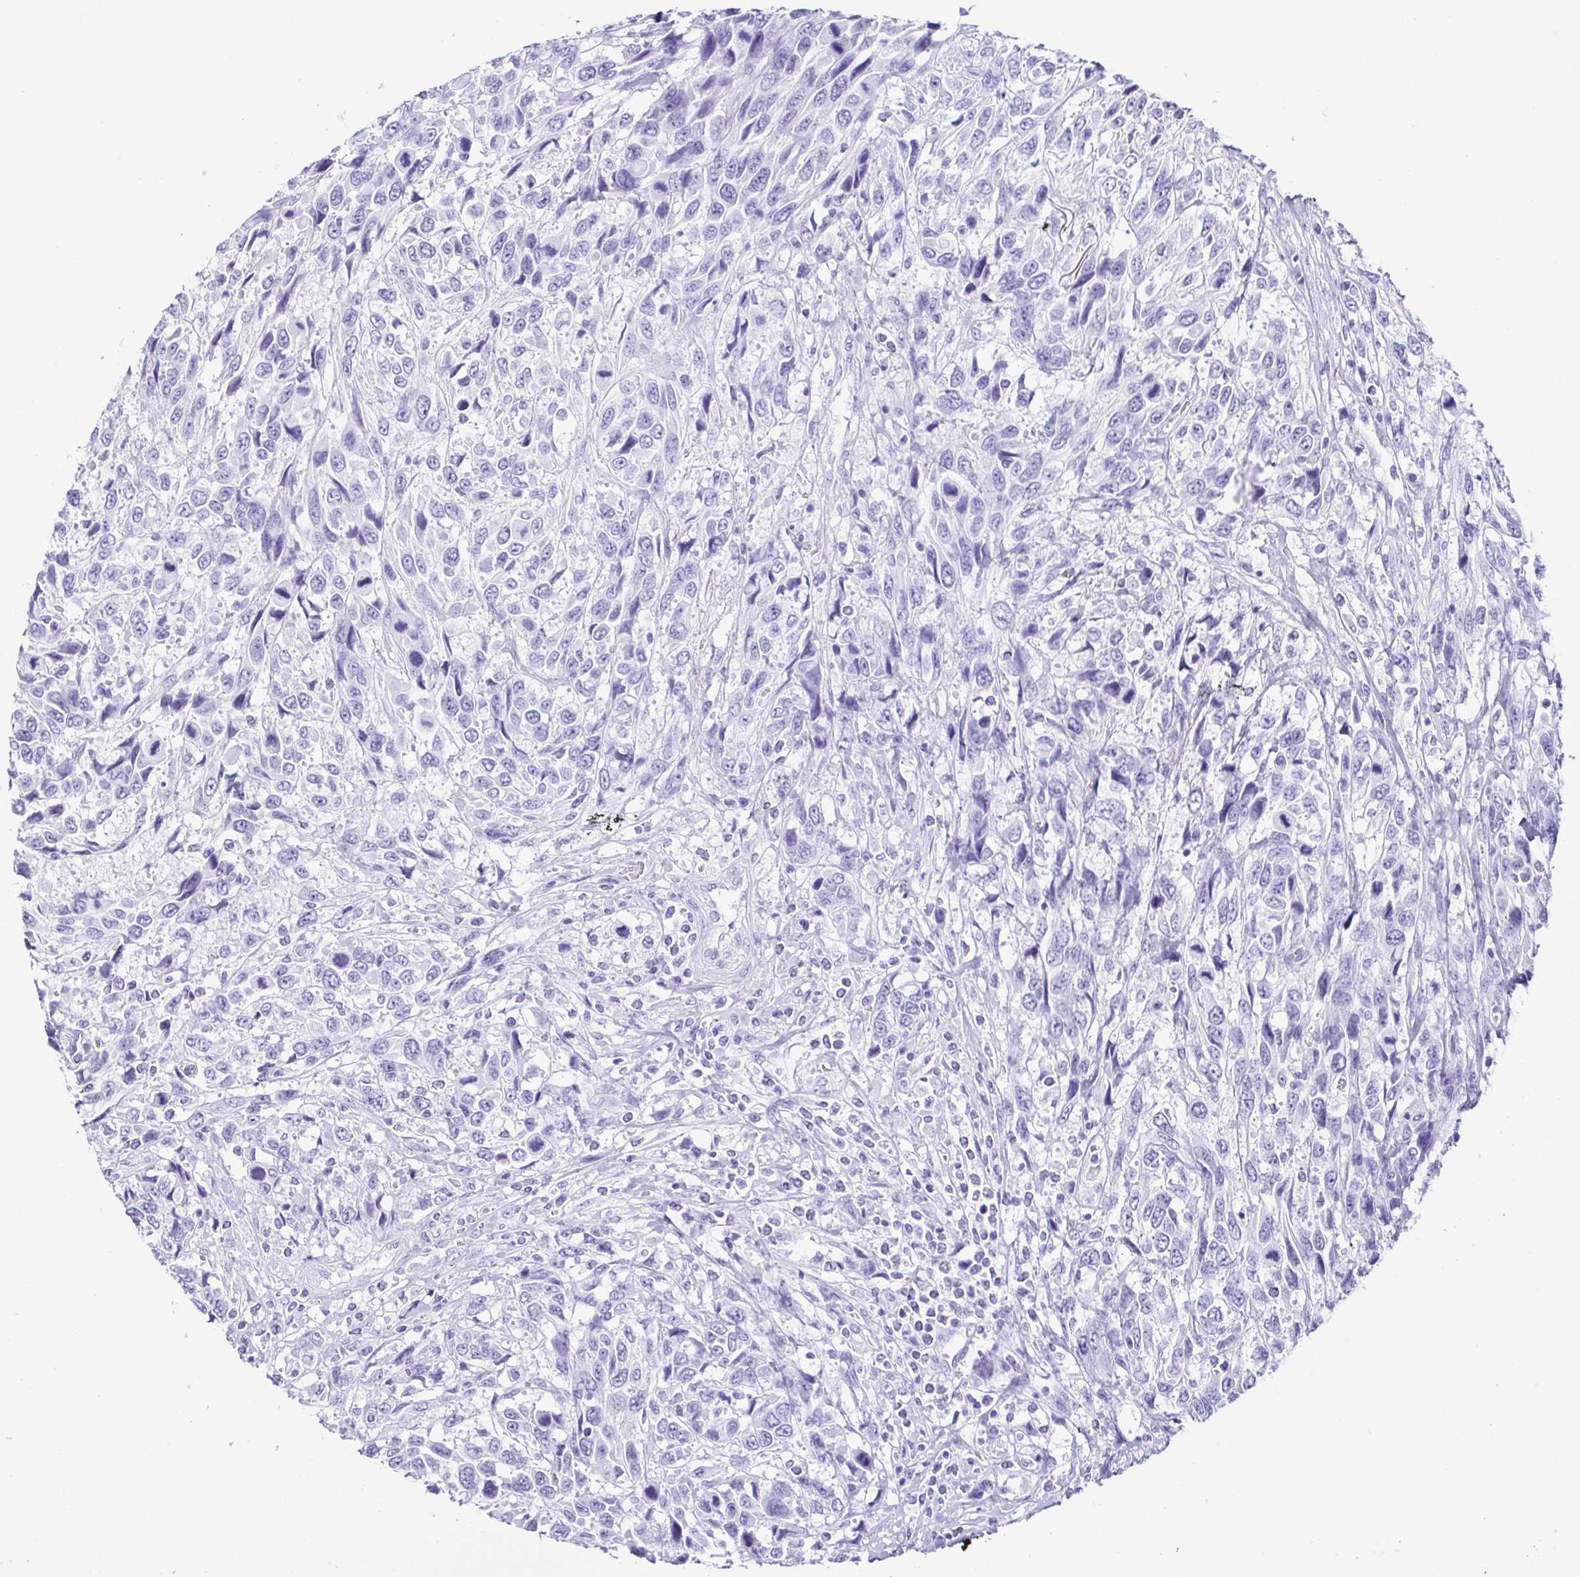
{"staining": {"intensity": "negative", "quantity": "none", "location": "none"}, "tissue": "urothelial cancer", "cell_type": "Tumor cells", "image_type": "cancer", "snomed": [{"axis": "morphology", "description": "Urothelial carcinoma, High grade"}, {"axis": "topography", "description": "Urinary bladder"}], "caption": "A high-resolution histopathology image shows immunohistochemistry staining of urothelial cancer, which demonstrates no significant positivity in tumor cells.", "gene": "CD164L2", "patient": {"sex": "female", "age": 70}}